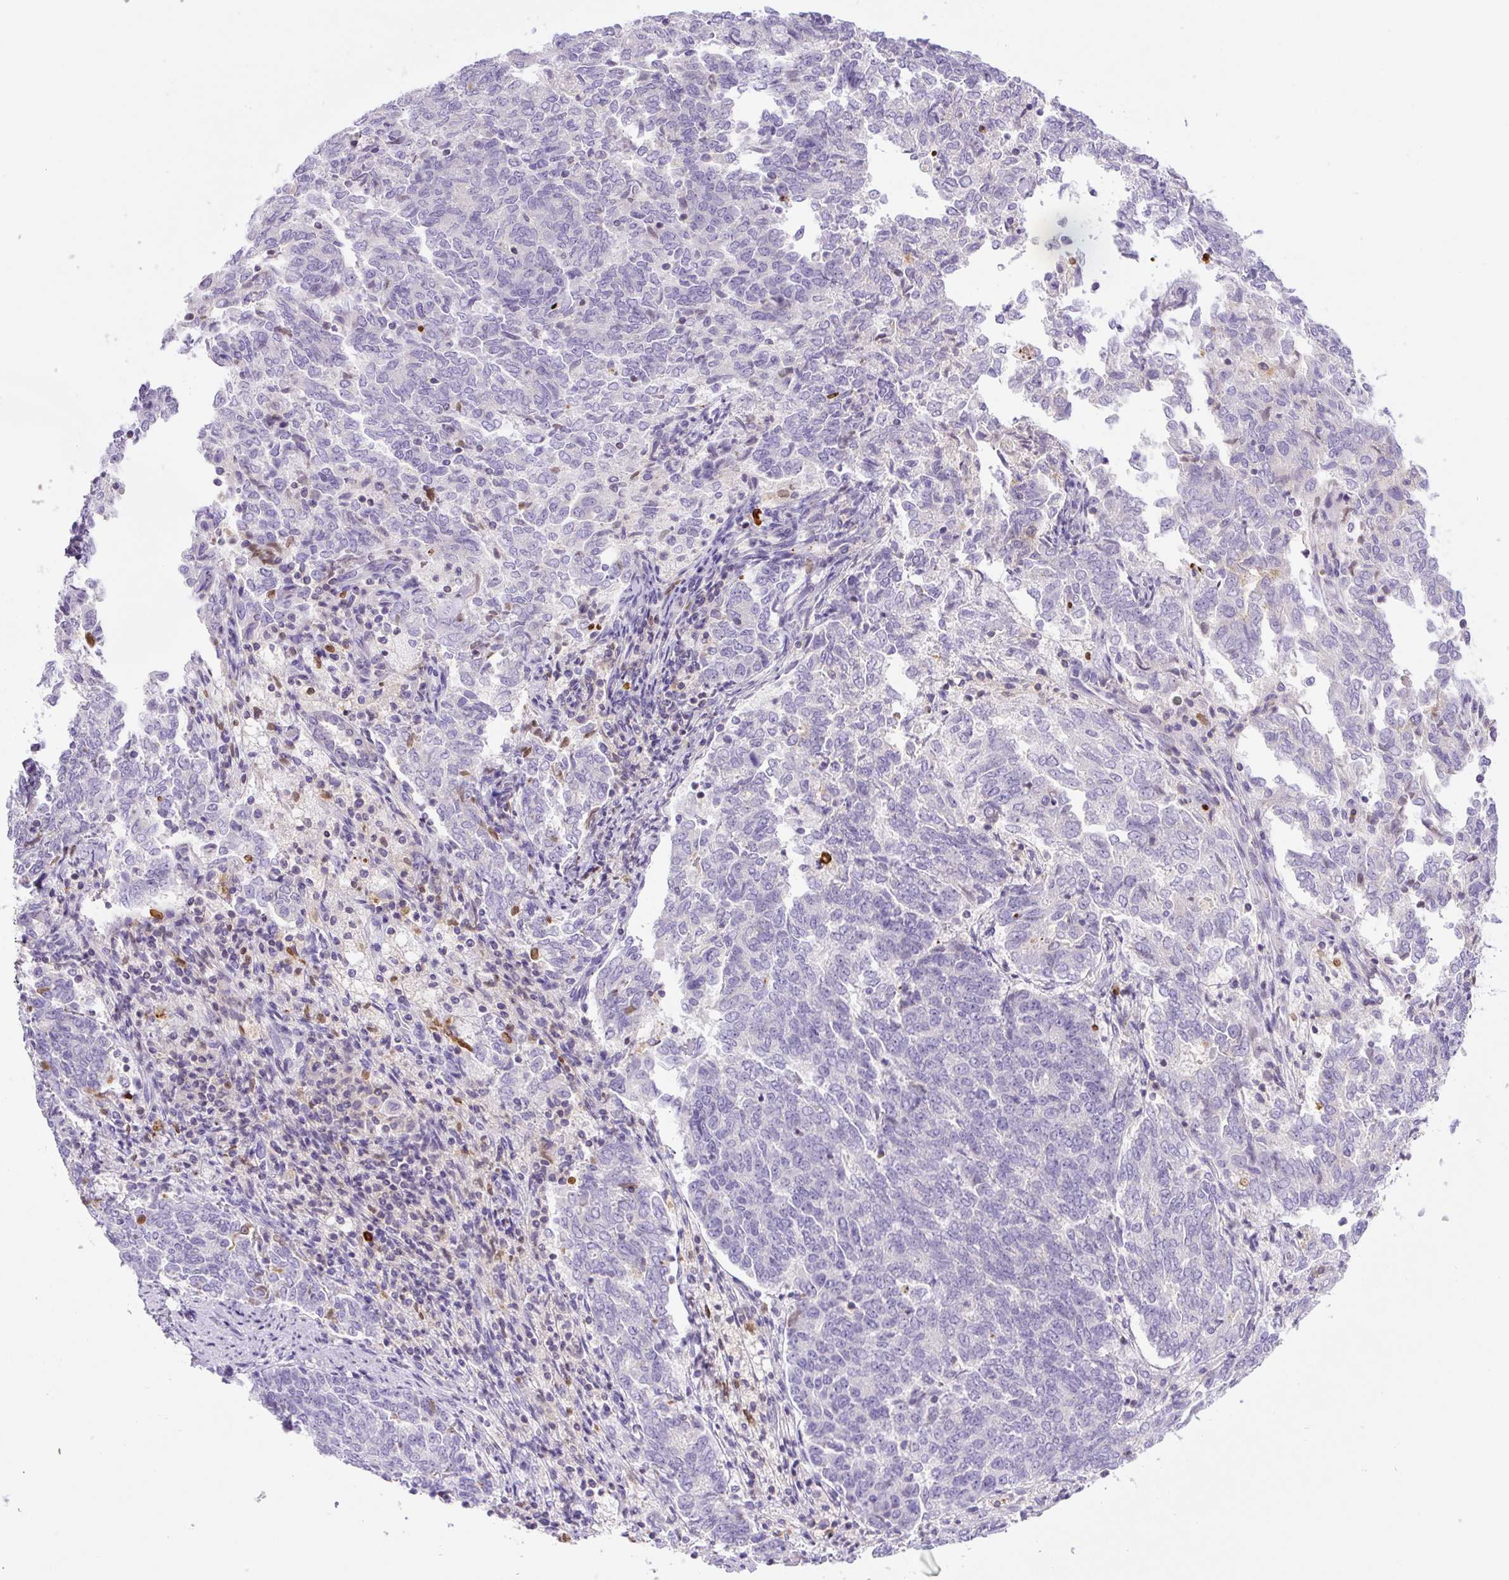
{"staining": {"intensity": "negative", "quantity": "none", "location": "none"}, "tissue": "endometrial cancer", "cell_type": "Tumor cells", "image_type": "cancer", "snomed": [{"axis": "morphology", "description": "Adenocarcinoma, NOS"}, {"axis": "topography", "description": "Endometrium"}], "caption": "A high-resolution photomicrograph shows IHC staining of endometrial cancer (adenocarcinoma), which demonstrates no significant expression in tumor cells.", "gene": "PIP5KL1", "patient": {"sex": "female", "age": 80}}